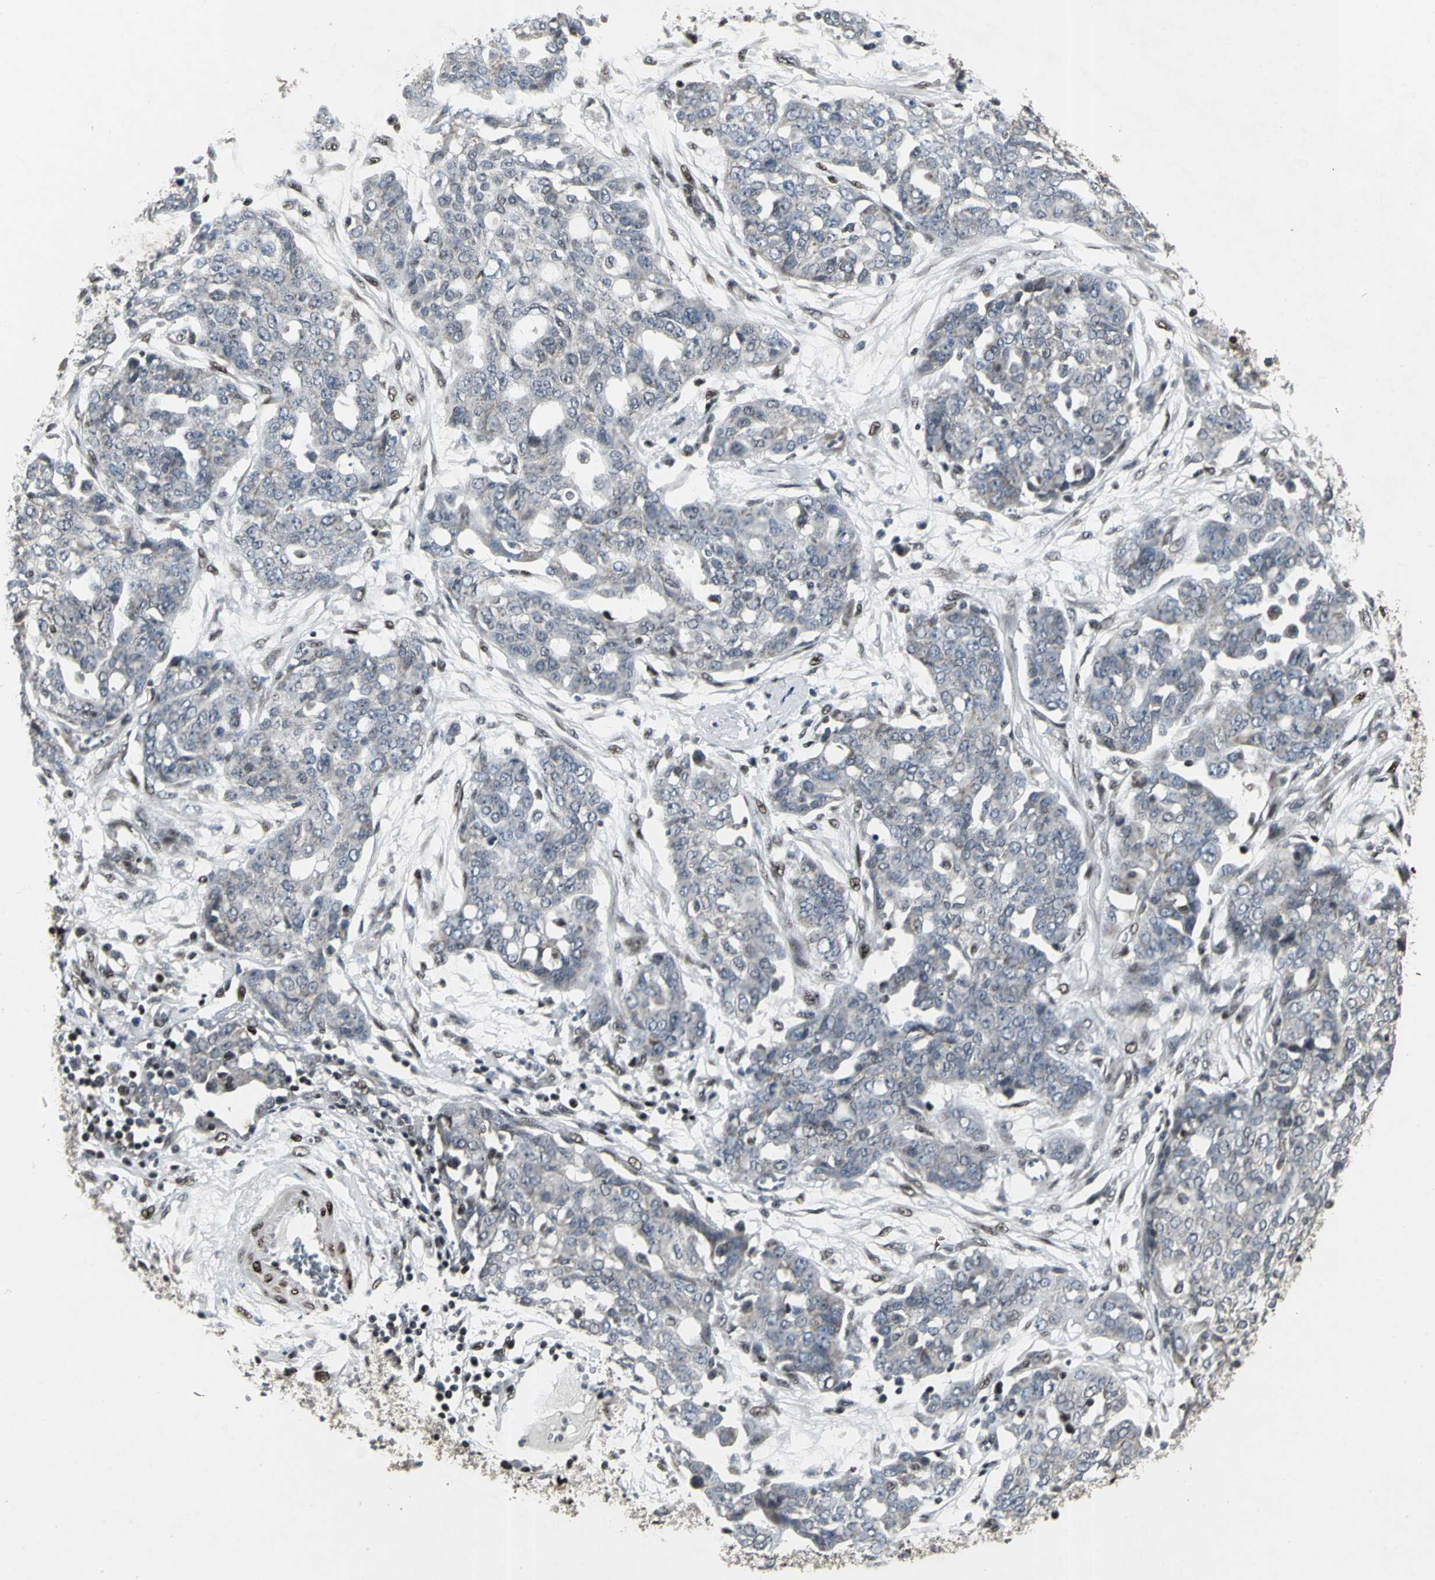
{"staining": {"intensity": "weak", "quantity": "<25%", "location": "nuclear"}, "tissue": "ovarian cancer", "cell_type": "Tumor cells", "image_type": "cancer", "snomed": [{"axis": "morphology", "description": "Cystadenocarcinoma, serous, NOS"}, {"axis": "topography", "description": "Soft tissue"}, {"axis": "topography", "description": "Ovary"}], "caption": "This is an immunohistochemistry (IHC) photomicrograph of human serous cystadenocarcinoma (ovarian). There is no positivity in tumor cells.", "gene": "SRF", "patient": {"sex": "female", "age": 57}}